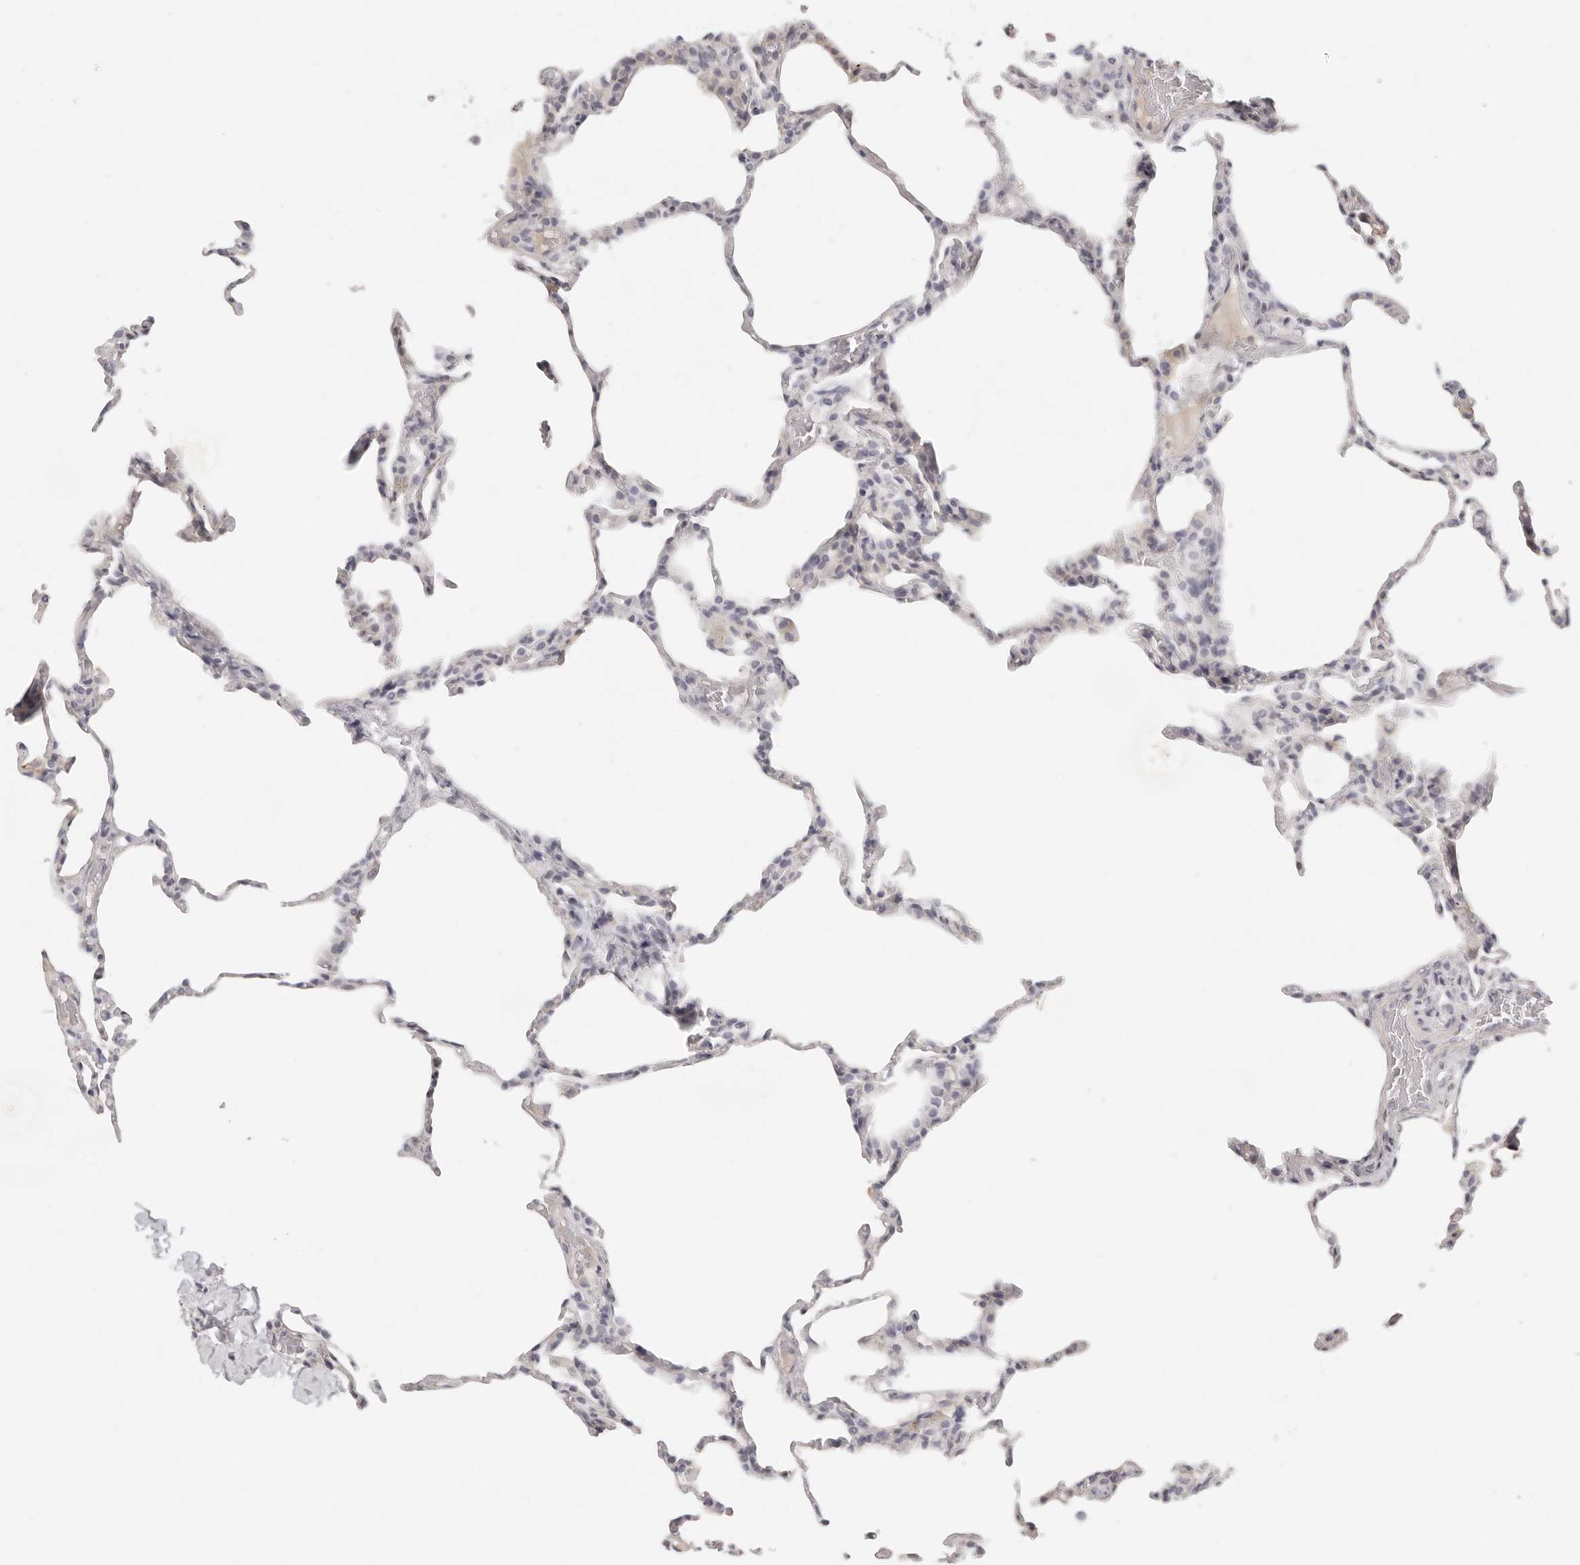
{"staining": {"intensity": "negative", "quantity": "none", "location": "none"}, "tissue": "lung", "cell_type": "Alveolar cells", "image_type": "normal", "snomed": [{"axis": "morphology", "description": "Normal tissue, NOS"}, {"axis": "topography", "description": "Lung"}], "caption": "IHC of normal human lung displays no staining in alveolar cells. Nuclei are stained in blue.", "gene": "RXFP1", "patient": {"sex": "male", "age": 20}}